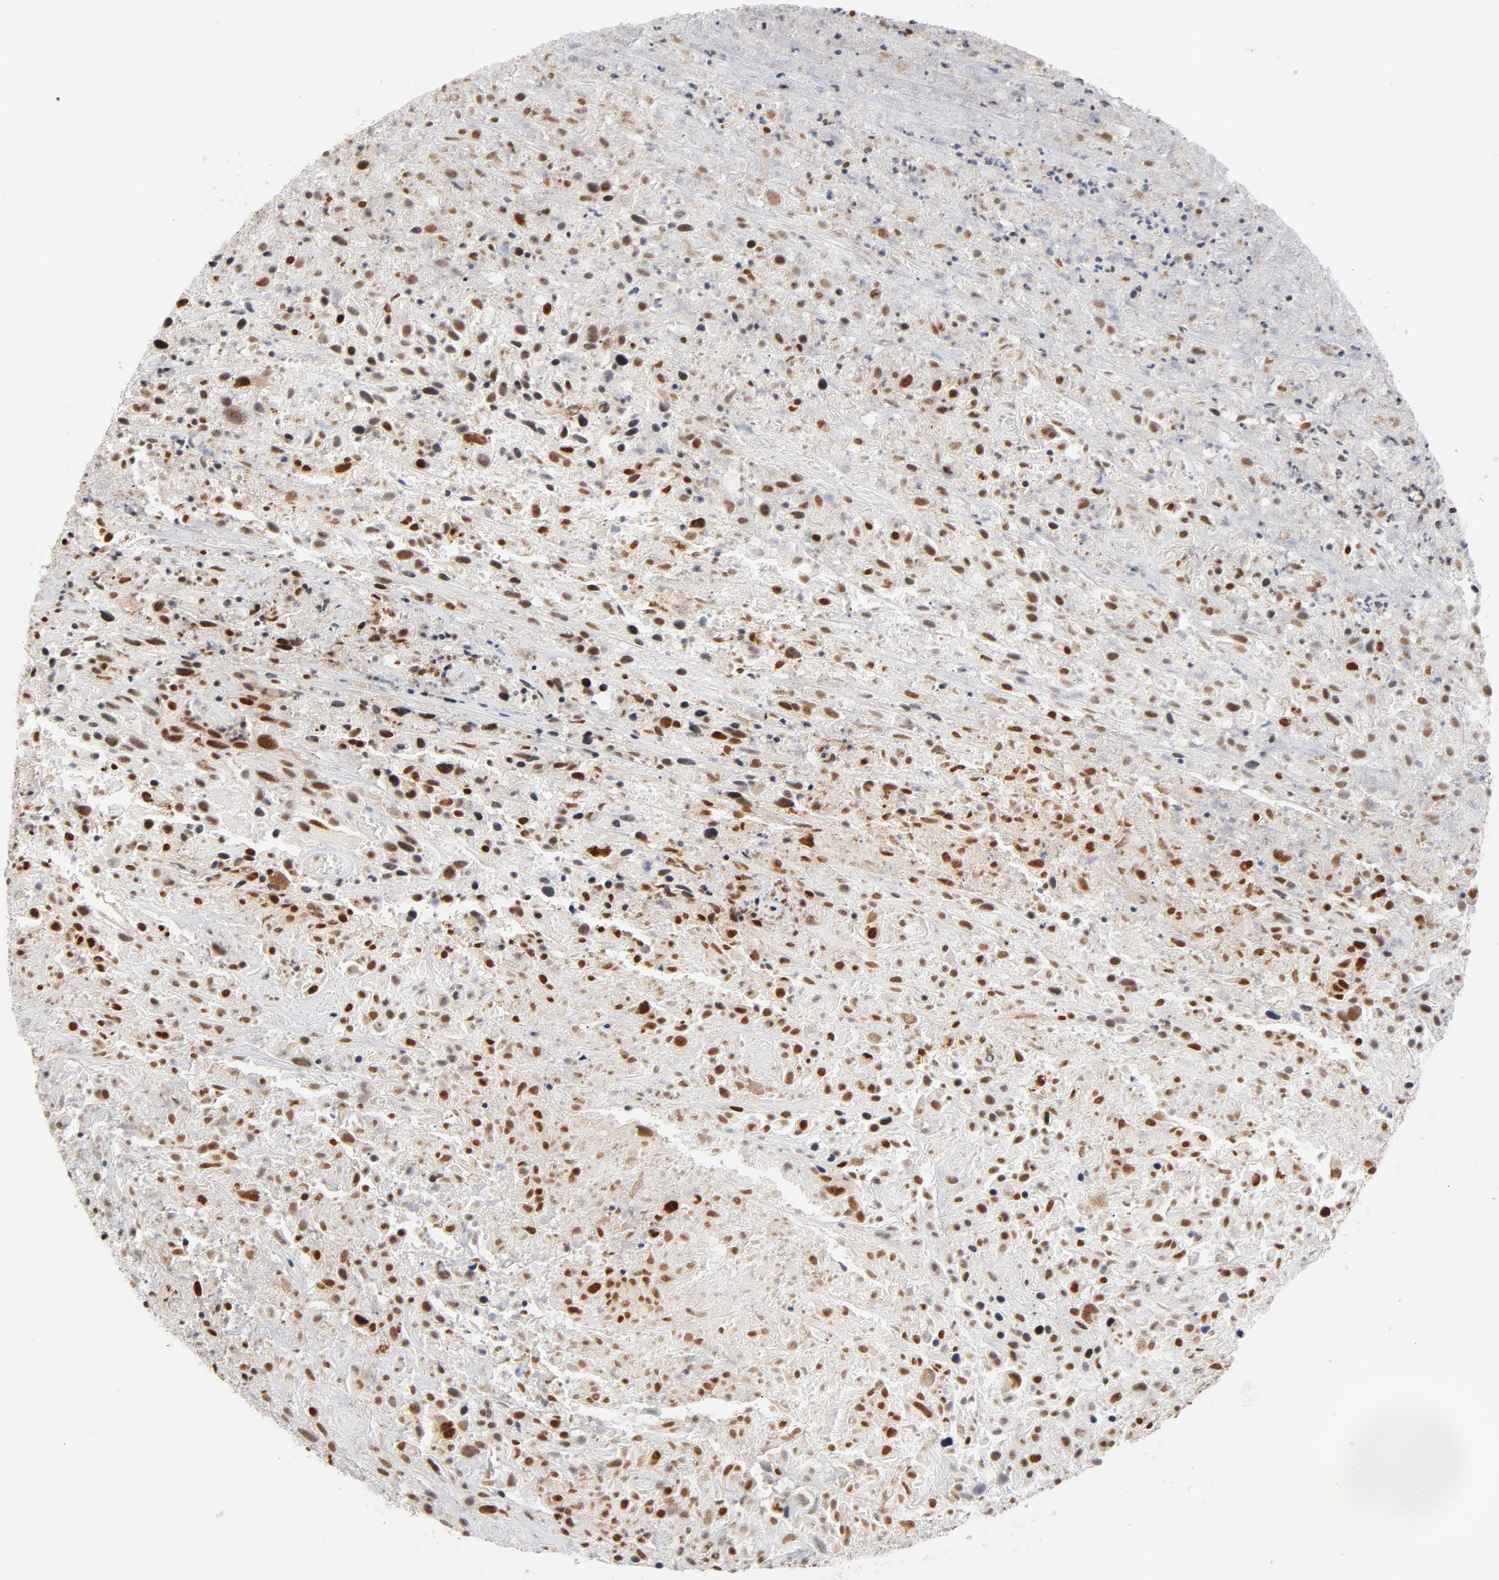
{"staining": {"intensity": "moderate", "quantity": ">75%", "location": "cytoplasmic/membranous,nuclear"}, "tissue": "urothelial cancer", "cell_type": "Tumor cells", "image_type": "cancer", "snomed": [{"axis": "morphology", "description": "Urothelial carcinoma, High grade"}, {"axis": "topography", "description": "Urinary bladder"}], "caption": "Tumor cells display medium levels of moderate cytoplasmic/membranous and nuclear expression in about >75% of cells in human urothelial cancer.", "gene": "RFC4", "patient": {"sex": "male", "age": 61}}